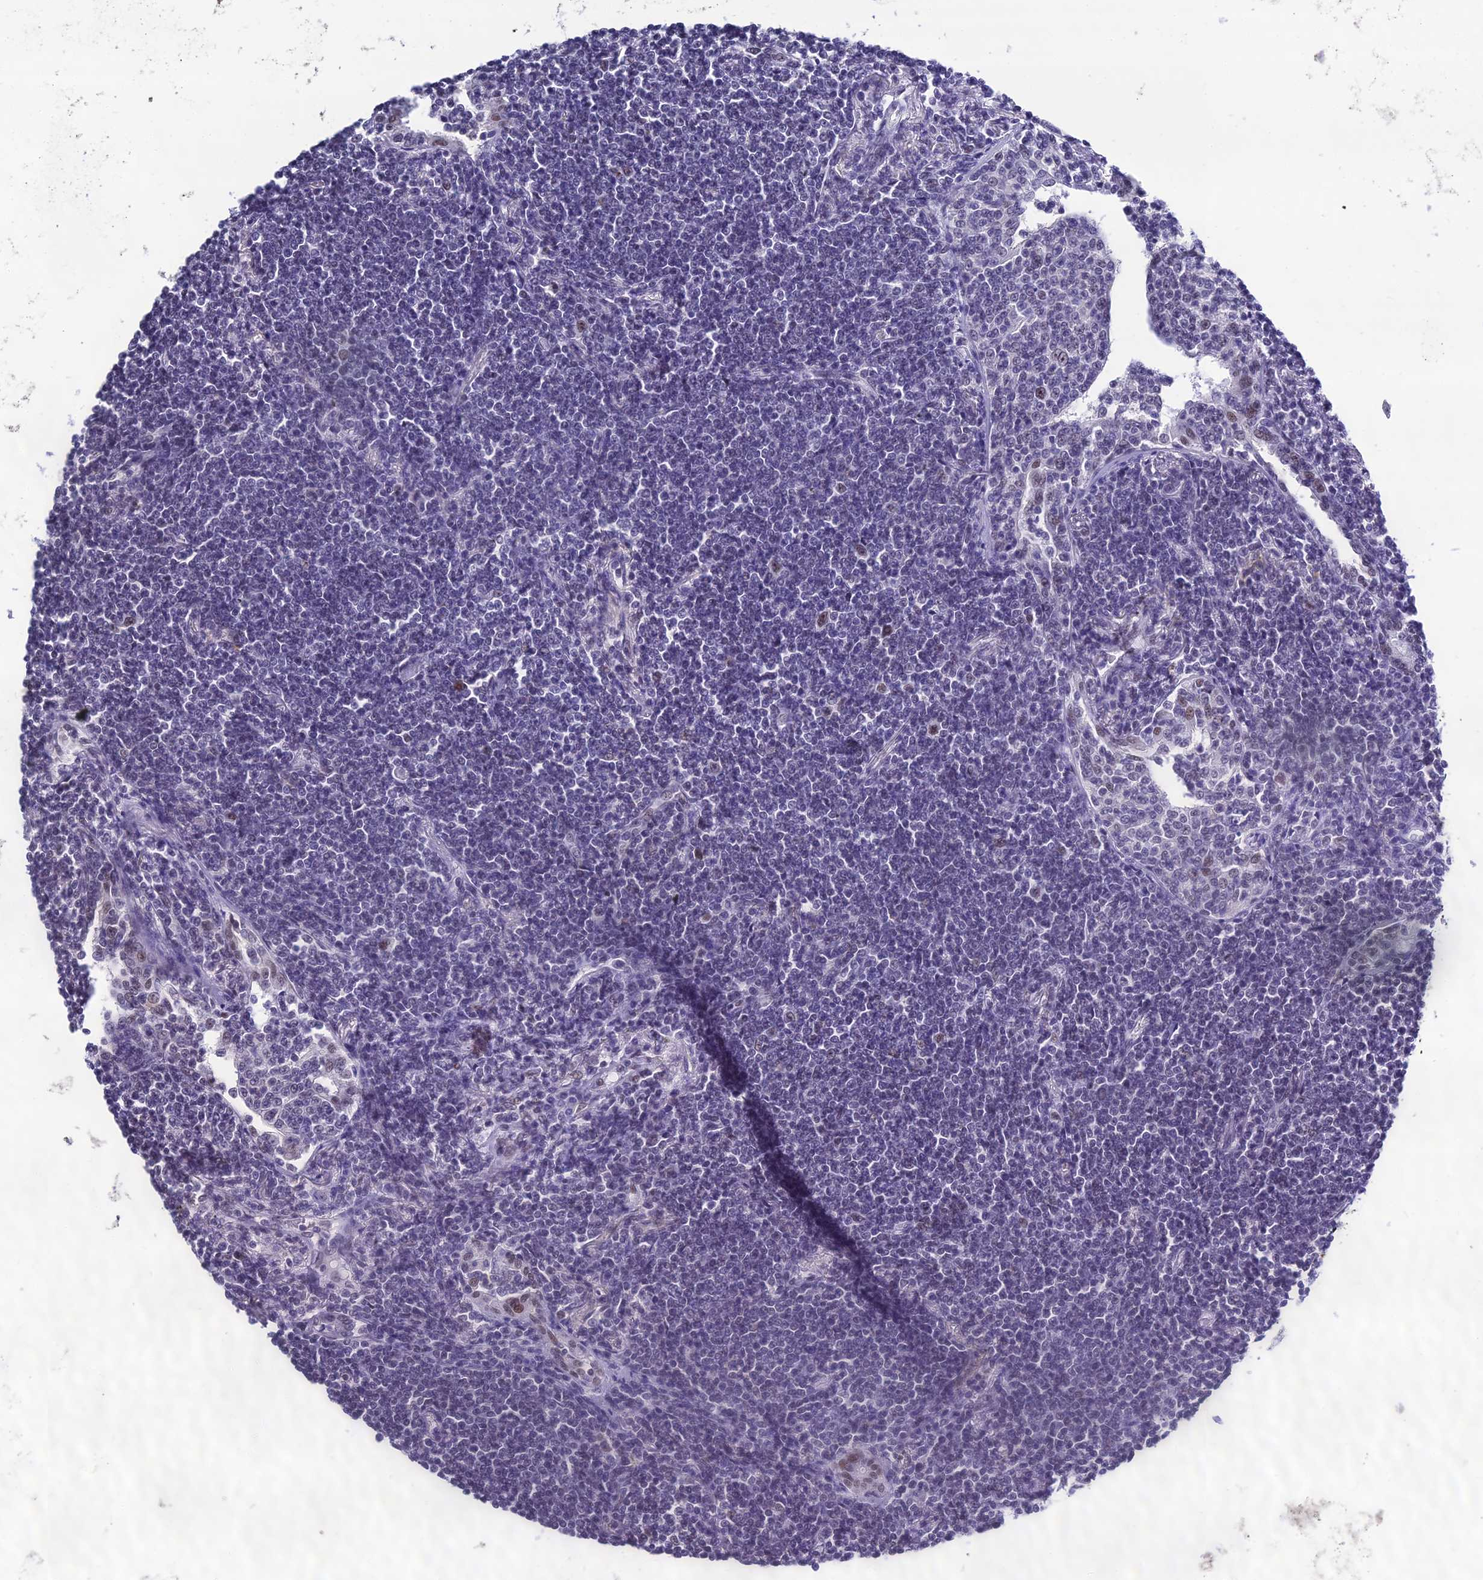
{"staining": {"intensity": "negative", "quantity": "none", "location": "none"}, "tissue": "lymphoma", "cell_type": "Tumor cells", "image_type": "cancer", "snomed": [{"axis": "morphology", "description": "Malignant lymphoma, non-Hodgkin's type, Low grade"}, {"axis": "topography", "description": "Lung"}], "caption": "Photomicrograph shows no significant protein positivity in tumor cells of lymphoma.", "gene": "PPP4R2", "patient": {"sex": "female", "age": 71}}